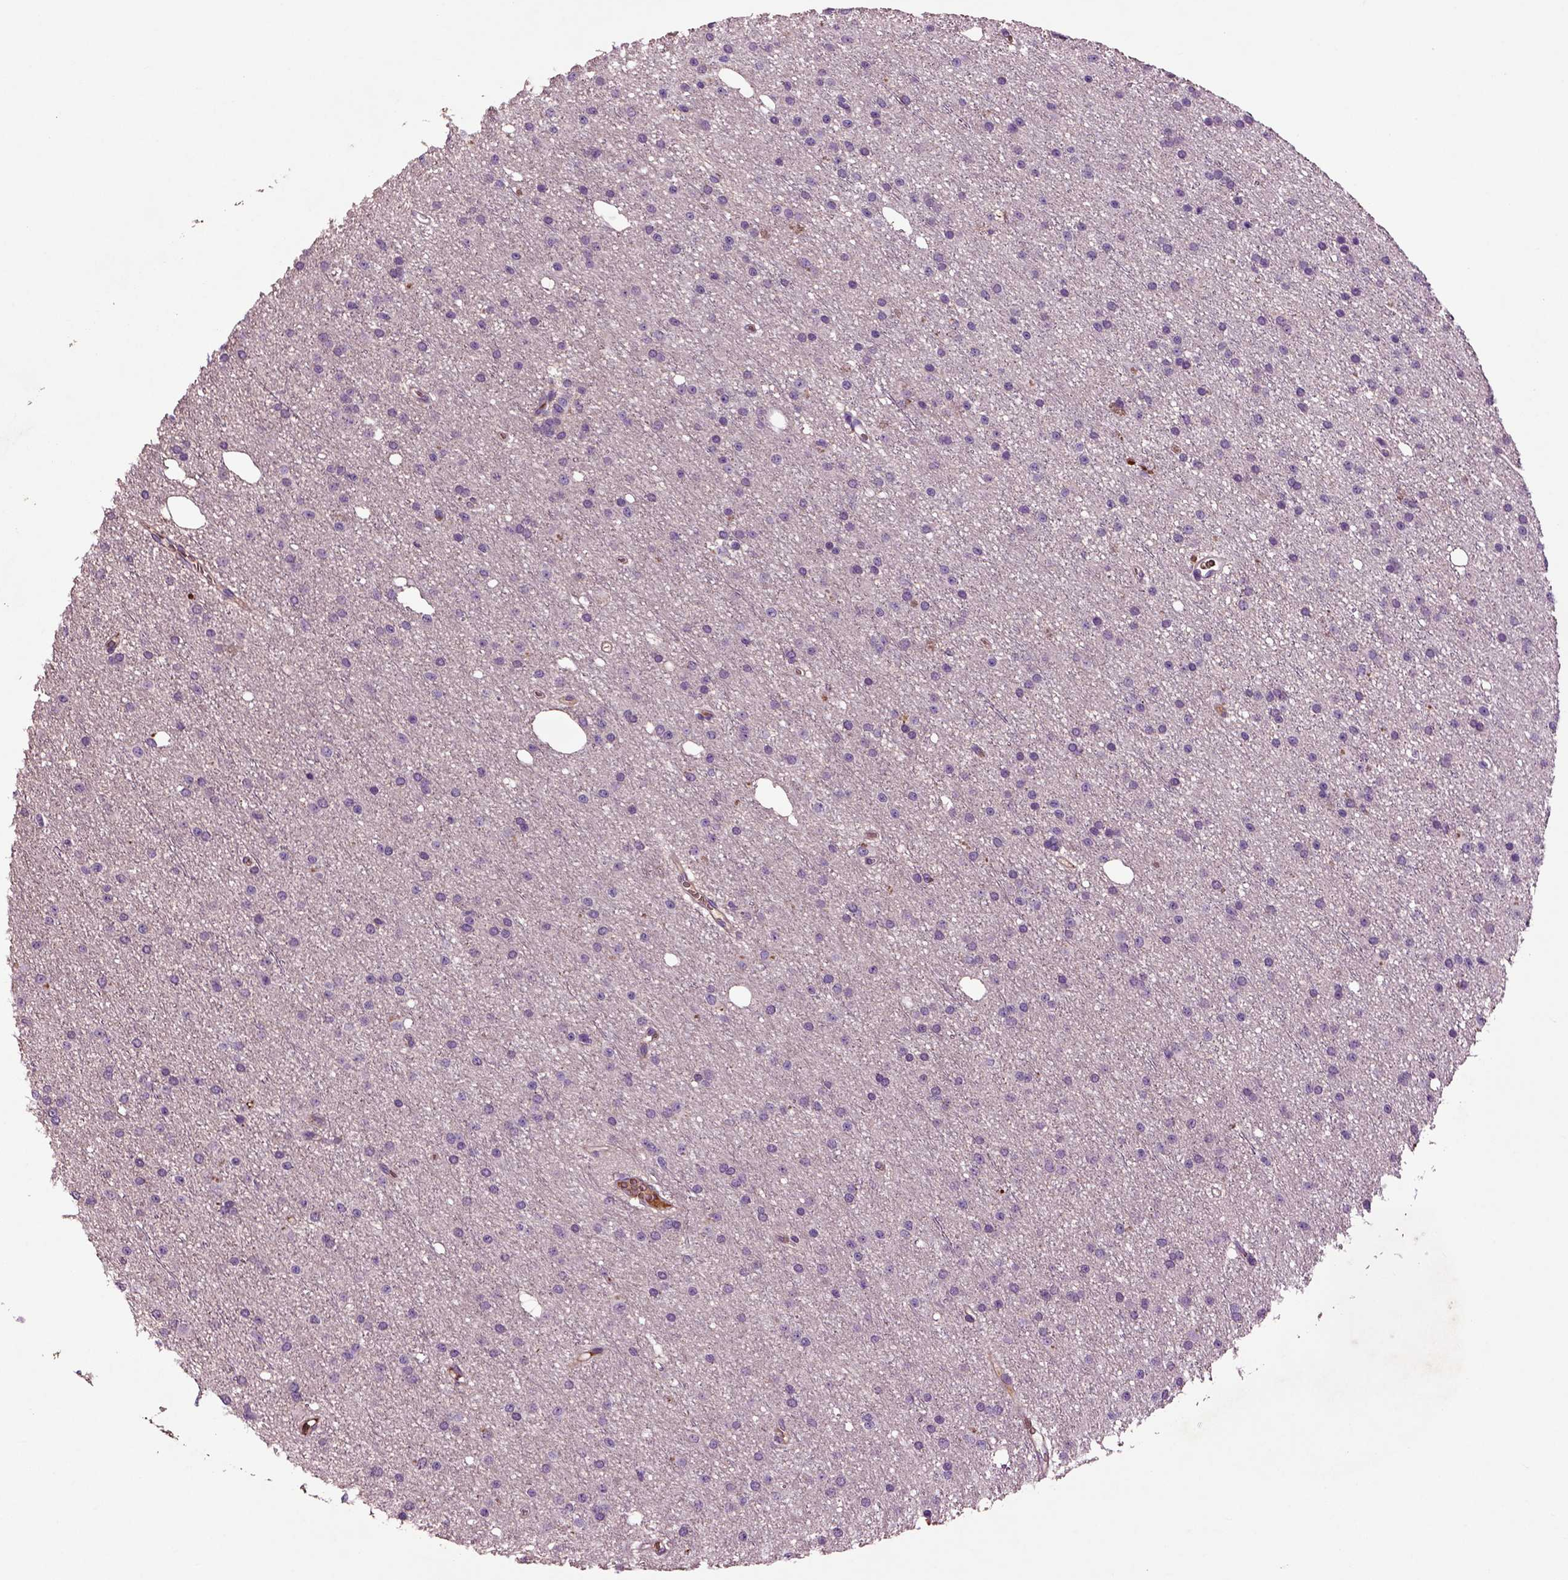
{"staining": {"intensity": "negative", "quantity": "none", "location": "none"}, "tissue": "glioma", "cell_type": "Tumor cells", "image_type": "cancer", "snomed": [{"axis": "morphology", "description": "Glioma, malignant, Low grade"}, {"axis": "topography", "description": "Brain"}], "caption": "An immunohistochemistry image of malignant low-grade glioma is shown. There is no staining in tumor cells of malignant low-grade glioma. Nuclei are stained in blue.", "gene": "SPON1", "patient": {"sex": "male", "age": 27}}